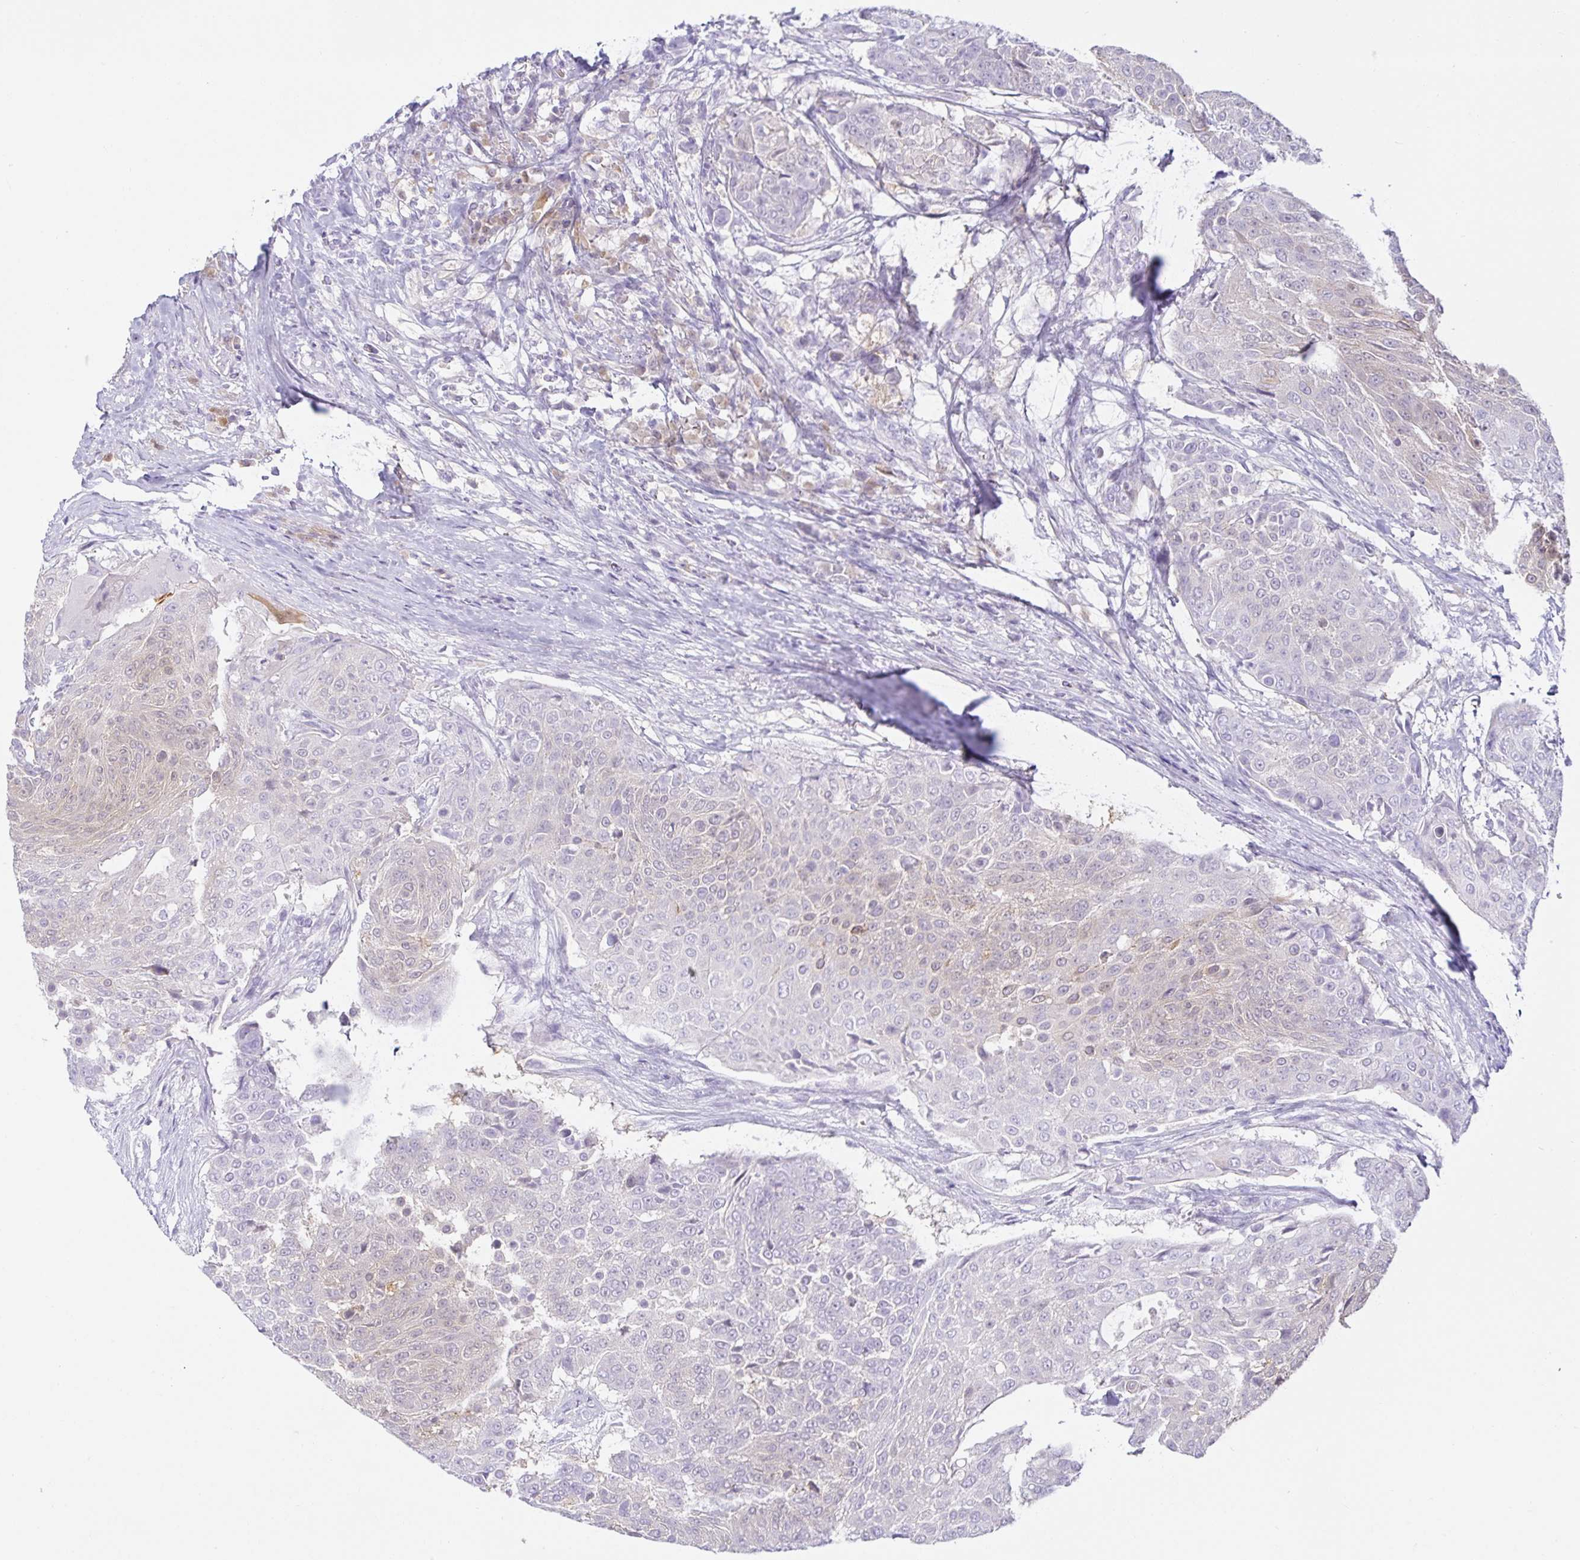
{"staining": {"intensity": "negative", "quantity": "none", "location": "none"}, "tissue": "urothelial cancer", "cell_type": "Tumor cells", "image_type": "cancer", "snomed": [{"axis": "morphology", "description": "Urothelial carcinoma, High grade"}, {"axis": "topography", "description": "Urinary bladder"}], "caption": "Tumor cells show no significant protein expression in high-grade urothelial carcinoma. (DAB immunohistochemistry visualized using brightfield microscopy, high magnification).", "gene": "MON2", "patient": {"sex": "female", "age": 63}}